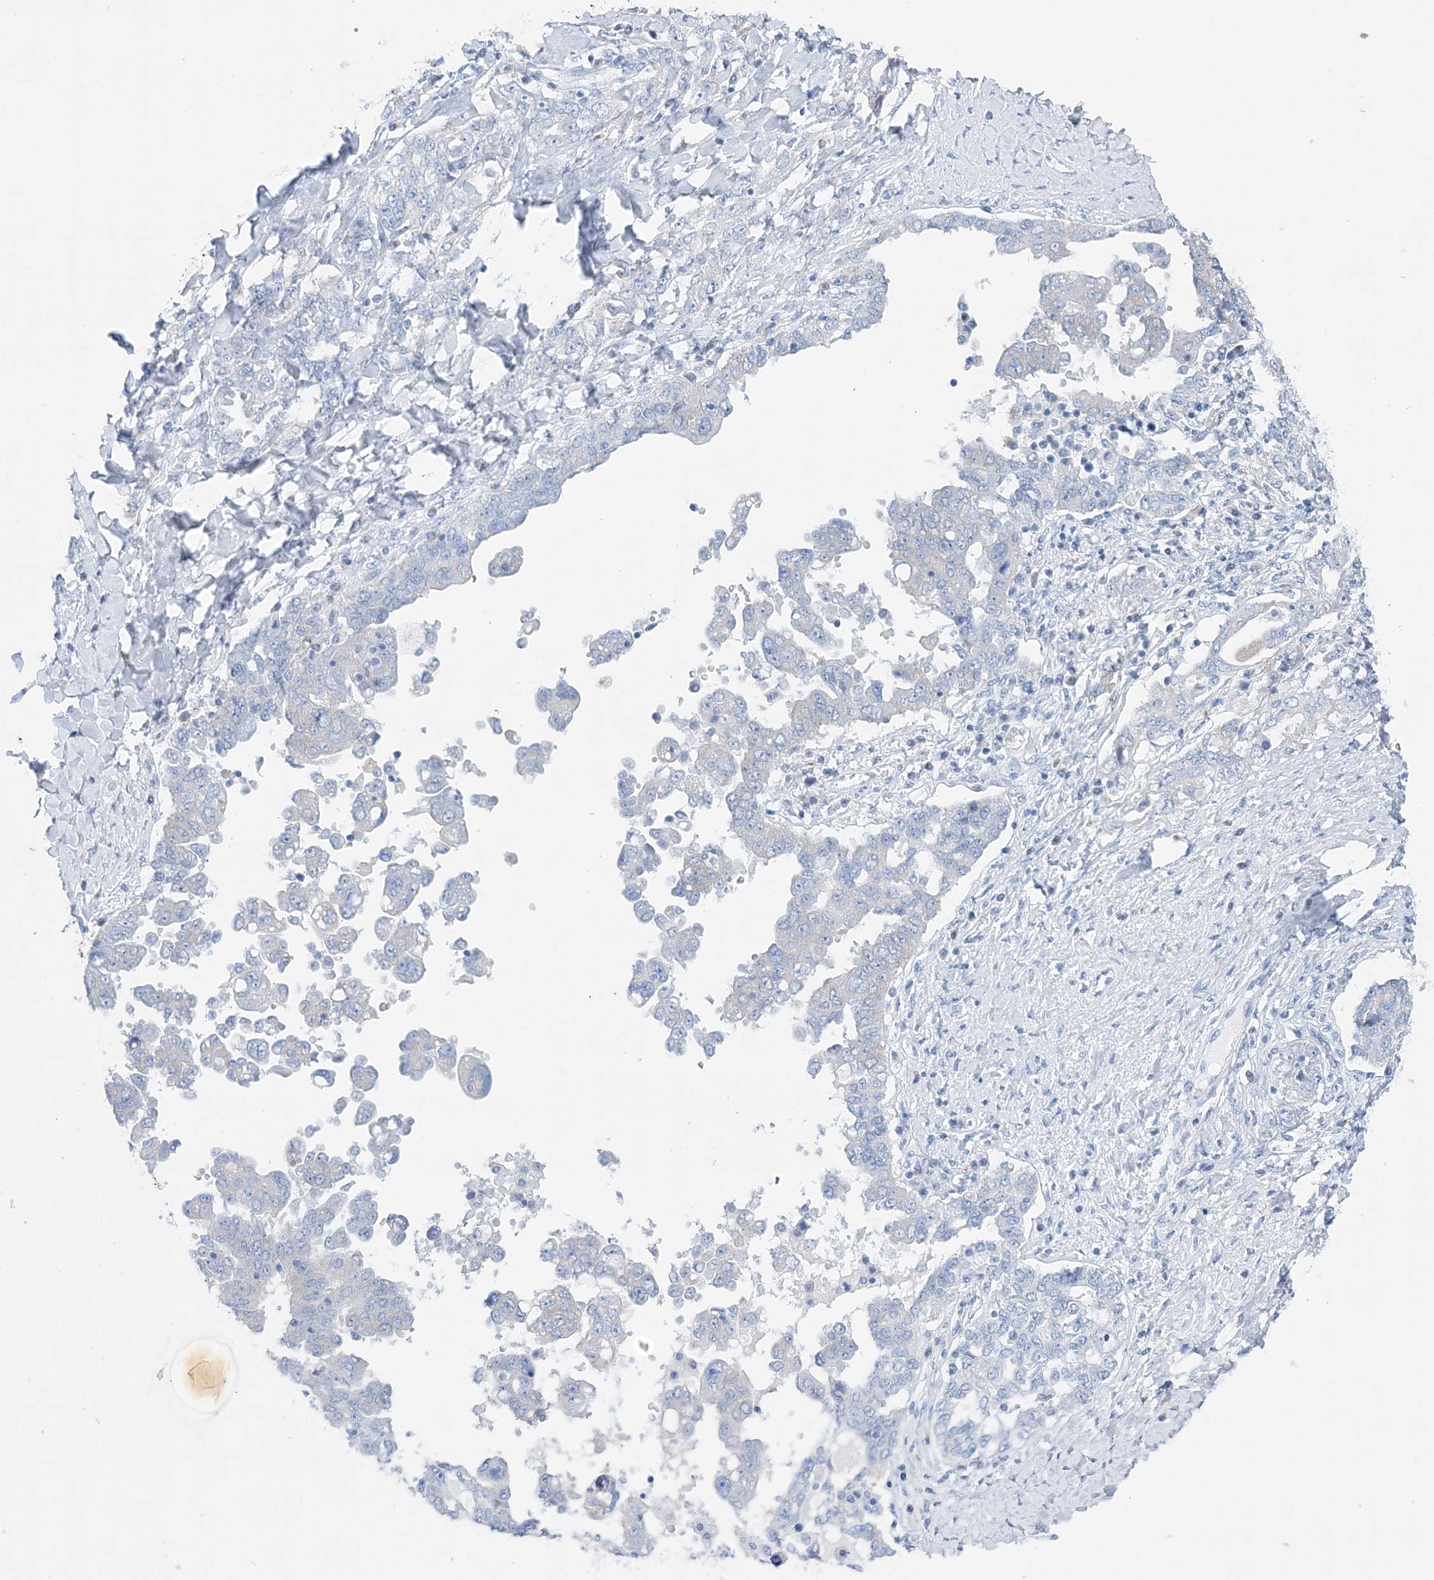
{"staining": {"intensity": "negative", "quantity": "none", "location": "none"}, "tissue": "ovarian cancer", "cell_type": "Tumor cells", "image_type": "cancer", "snomed": [{"axis": "morphology", "description": "Carcinoma, endometroid"}, {"axis": "topography", "description": "Ovary"}], "caption": "This is an immunohistochemistry histopathology image of ovarian endometroid carcinoma. There is no positivity in tumor cells.", "gene": "SLC5A6", "patient": {"sex": "female", "age": 62}}